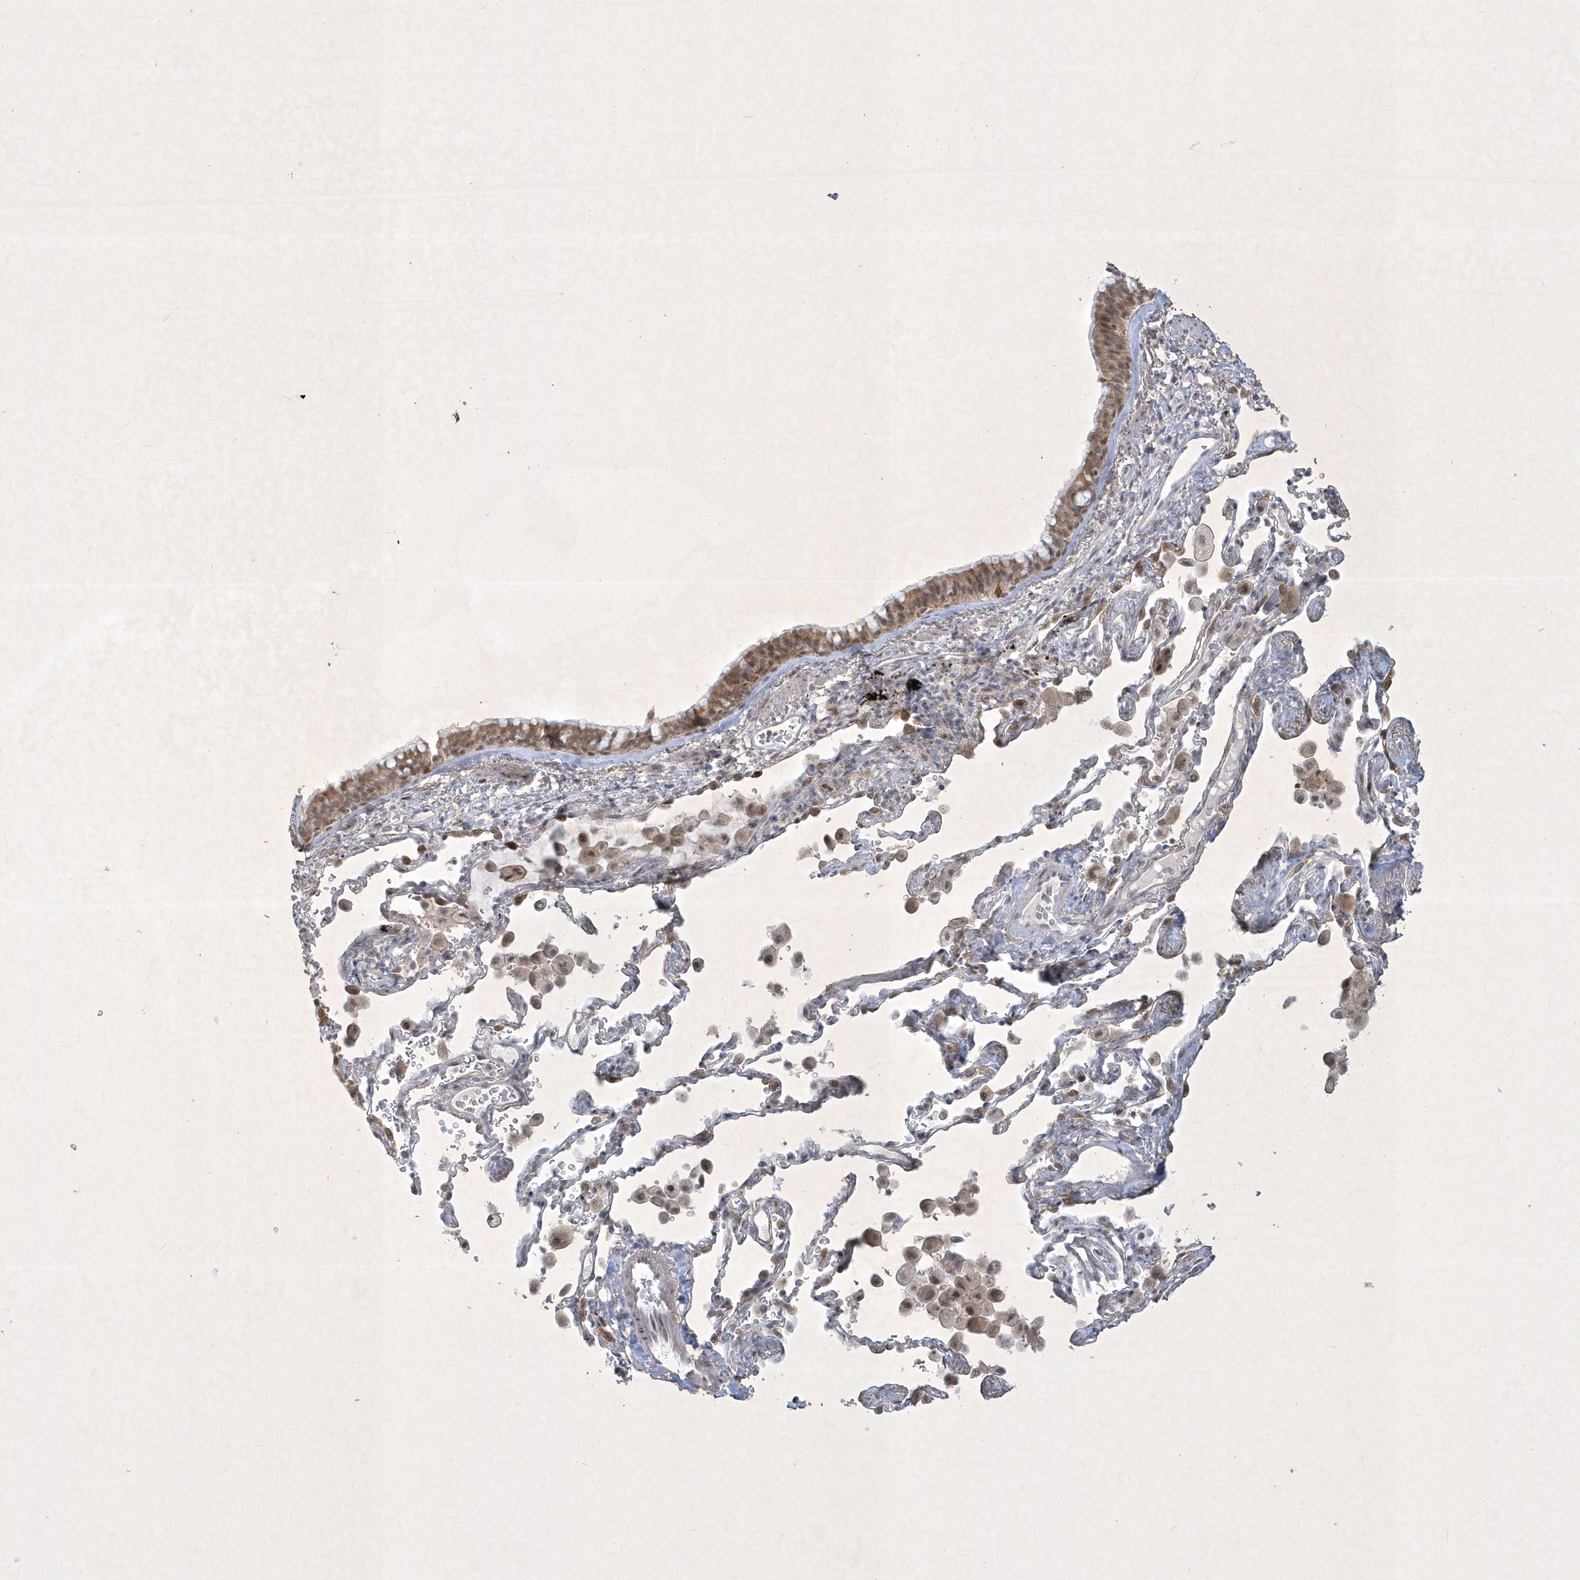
{"staining": {"intensity": "moderate", "quantity": ">75%", "location": "cytoplasmic/membranous,nuclear"}, "tissue": "bronchus", "cell_type": "Respiratory epithelial cells", "image_type": "normal", "snomed": [{"axis": "morphology", "description": "Normal tissue, NOS"}, {"axis": "morphology", "description": "Adenocarcinoma, NOS"}, {"axis": "topography", "description": "Bronchus"}, {"axis": "topography", "description": "Lung"}], "caption": "High-power microscopy captured an immunohistochemistry photomicrograph of normal bronchus, revealing moderate cytoplasmic/membranous,nuclear expression in about >75% of respiratory epithelial cells.", "gene": "ZBTB9", "patient": {"sex": "male", "age": 54}}